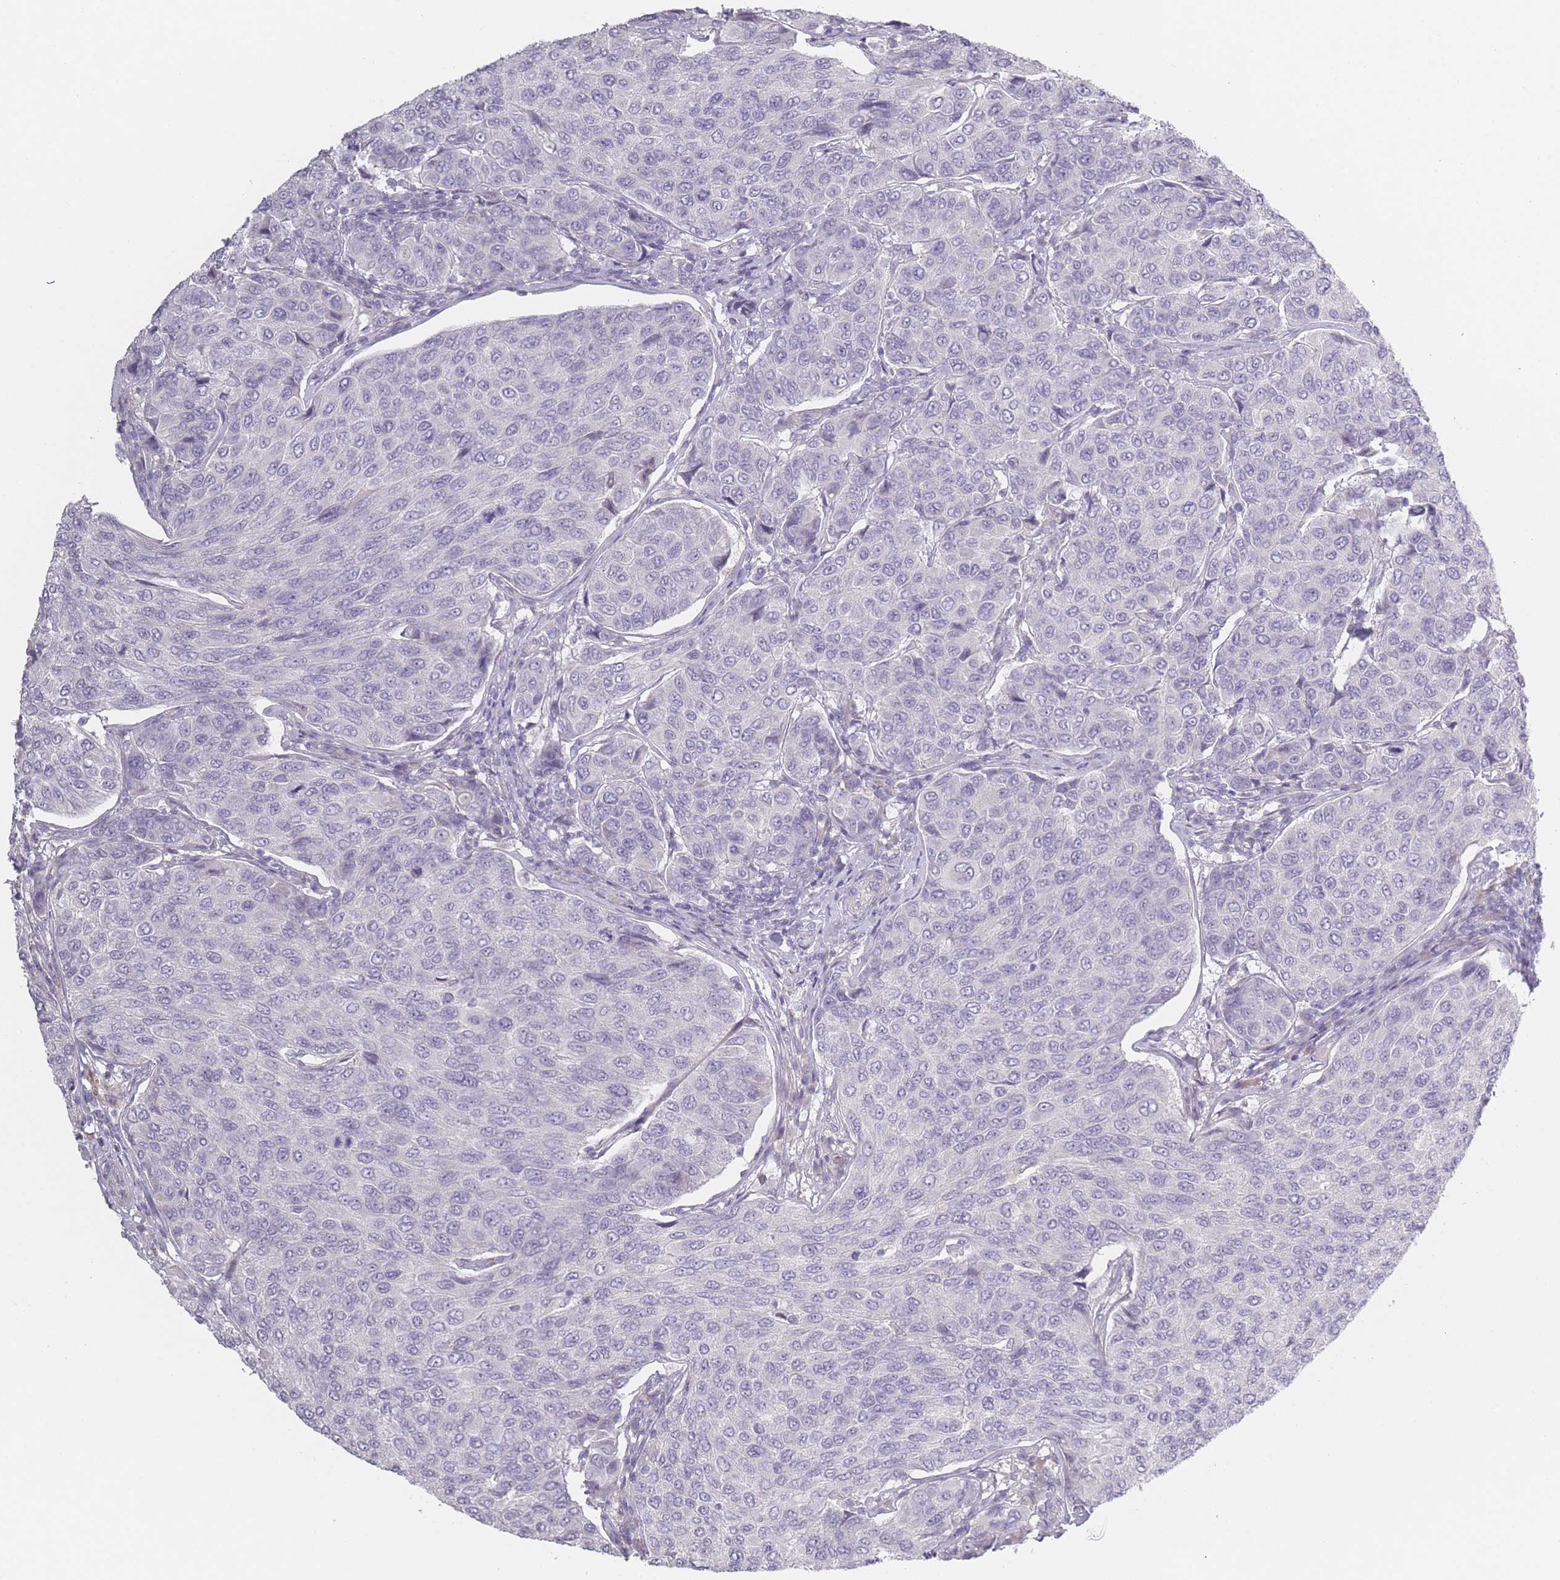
{"staining": {"intensity": "negative", "quantity": "none", "location": "none"}, "tissue": "breast cancer", "cell_type": "Tumor cells", "image_type": "cancer", "snomed": [{"axis": "morphology", "description": "Duct carcinoma"}, {"axis": "topography", "description": "Breast"}], "caption": "Immunohistochemical staining of breast cancer displays no significant staining in tumor cells.", "gene": "RASL10B", "patient": {"sex": "female", "age": 55}}